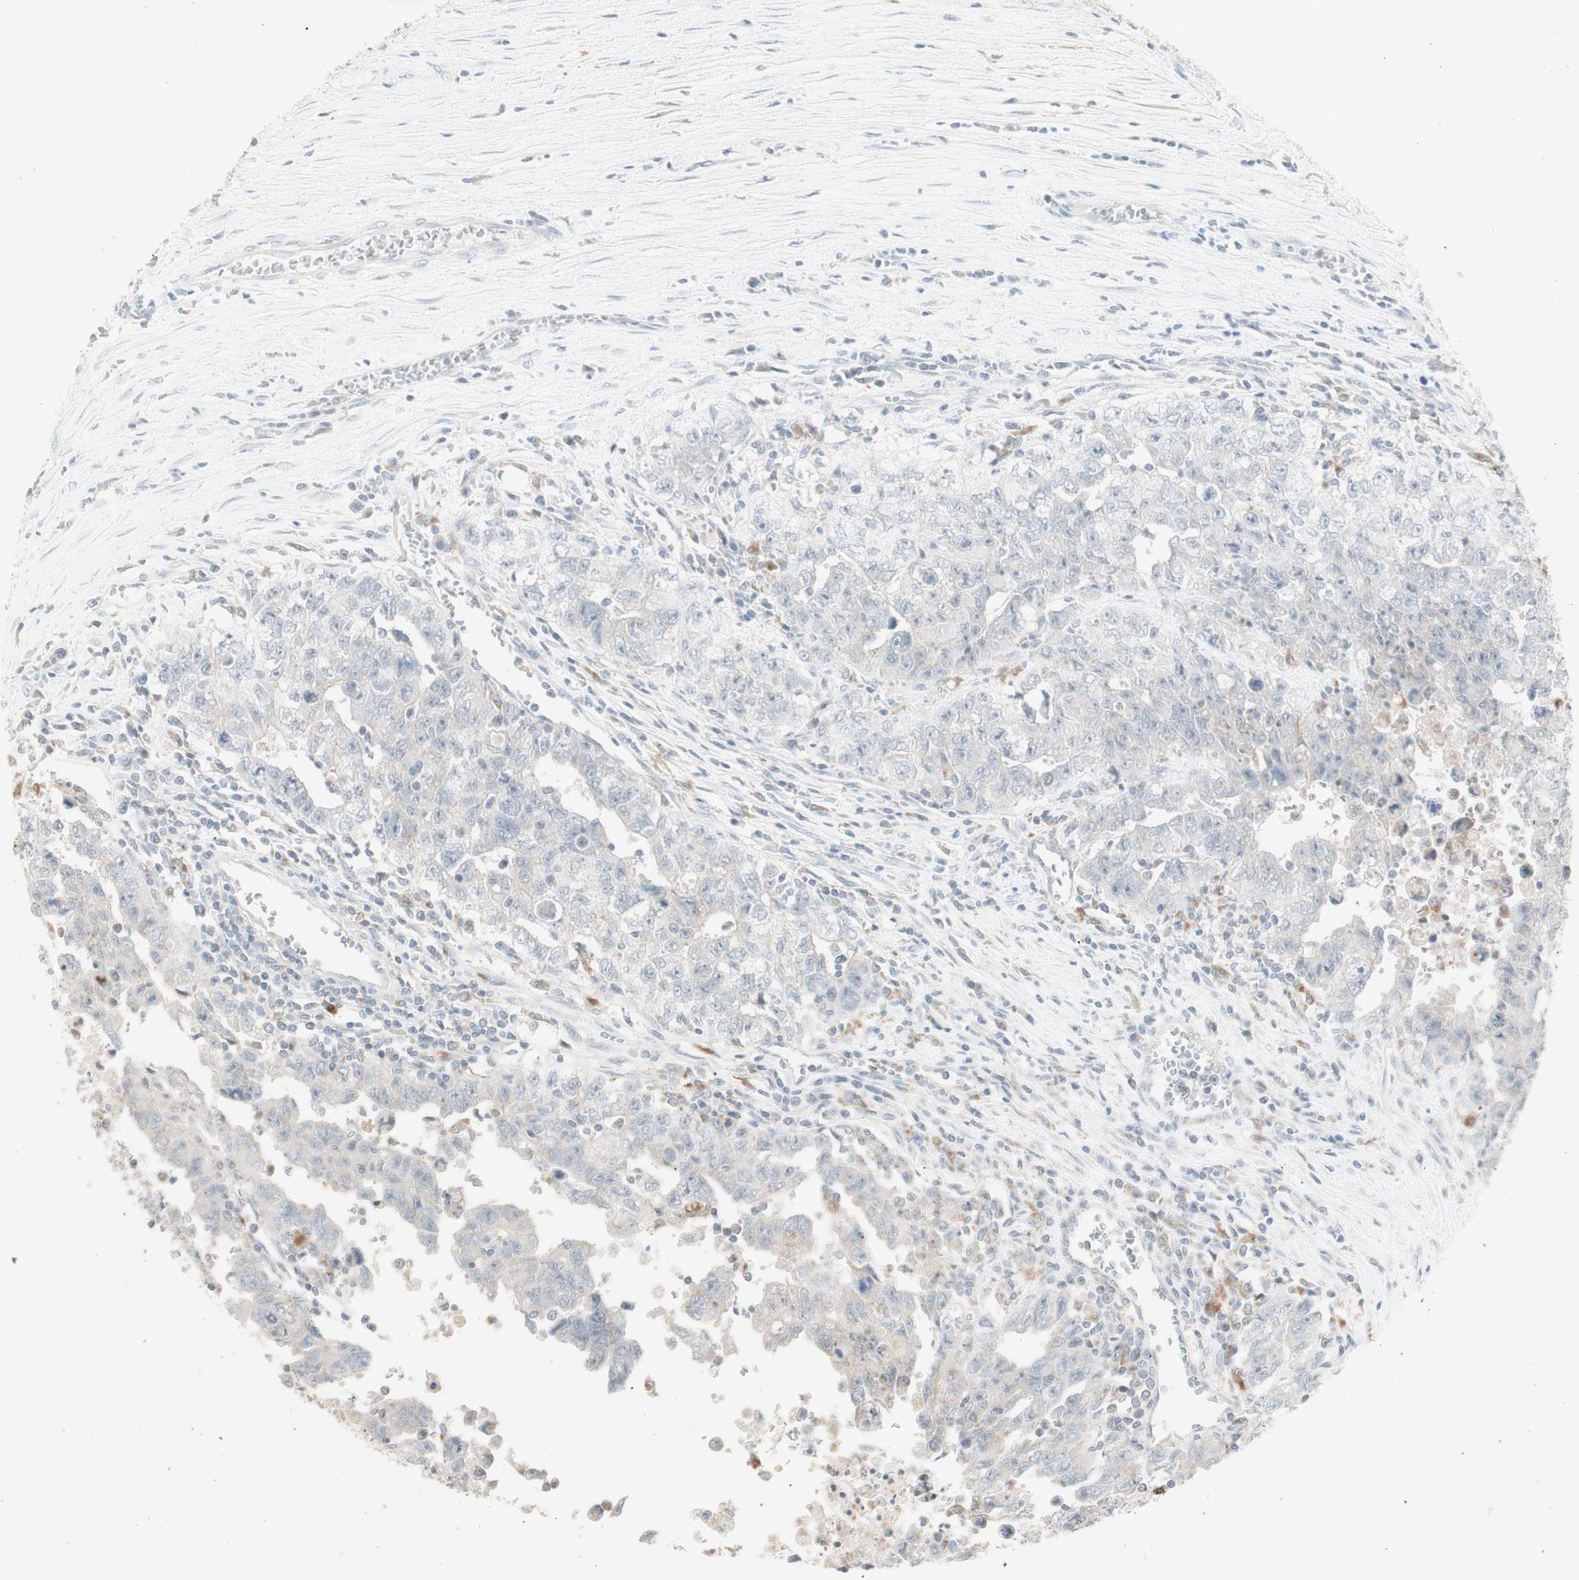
{"staining": {"intensity": "negative", "quantity": "none", "location": "none"}, "tissue": "testis cancer", "cell_type": "Tumor cells", "image_type": "cancer", "snomed": [{"axis": "morphology", "description": "Carcinoma, Embryonal, NOS"}, {"axis": "topography", "description": "Testis"}], "caption": "A high-resolution image shows immunohistochemistry staining of testis cancer, which displays no significant positivity in tumor cells.", "gene": "ATP6V1B1", "patient": {"sex": "male", "age": 28}}